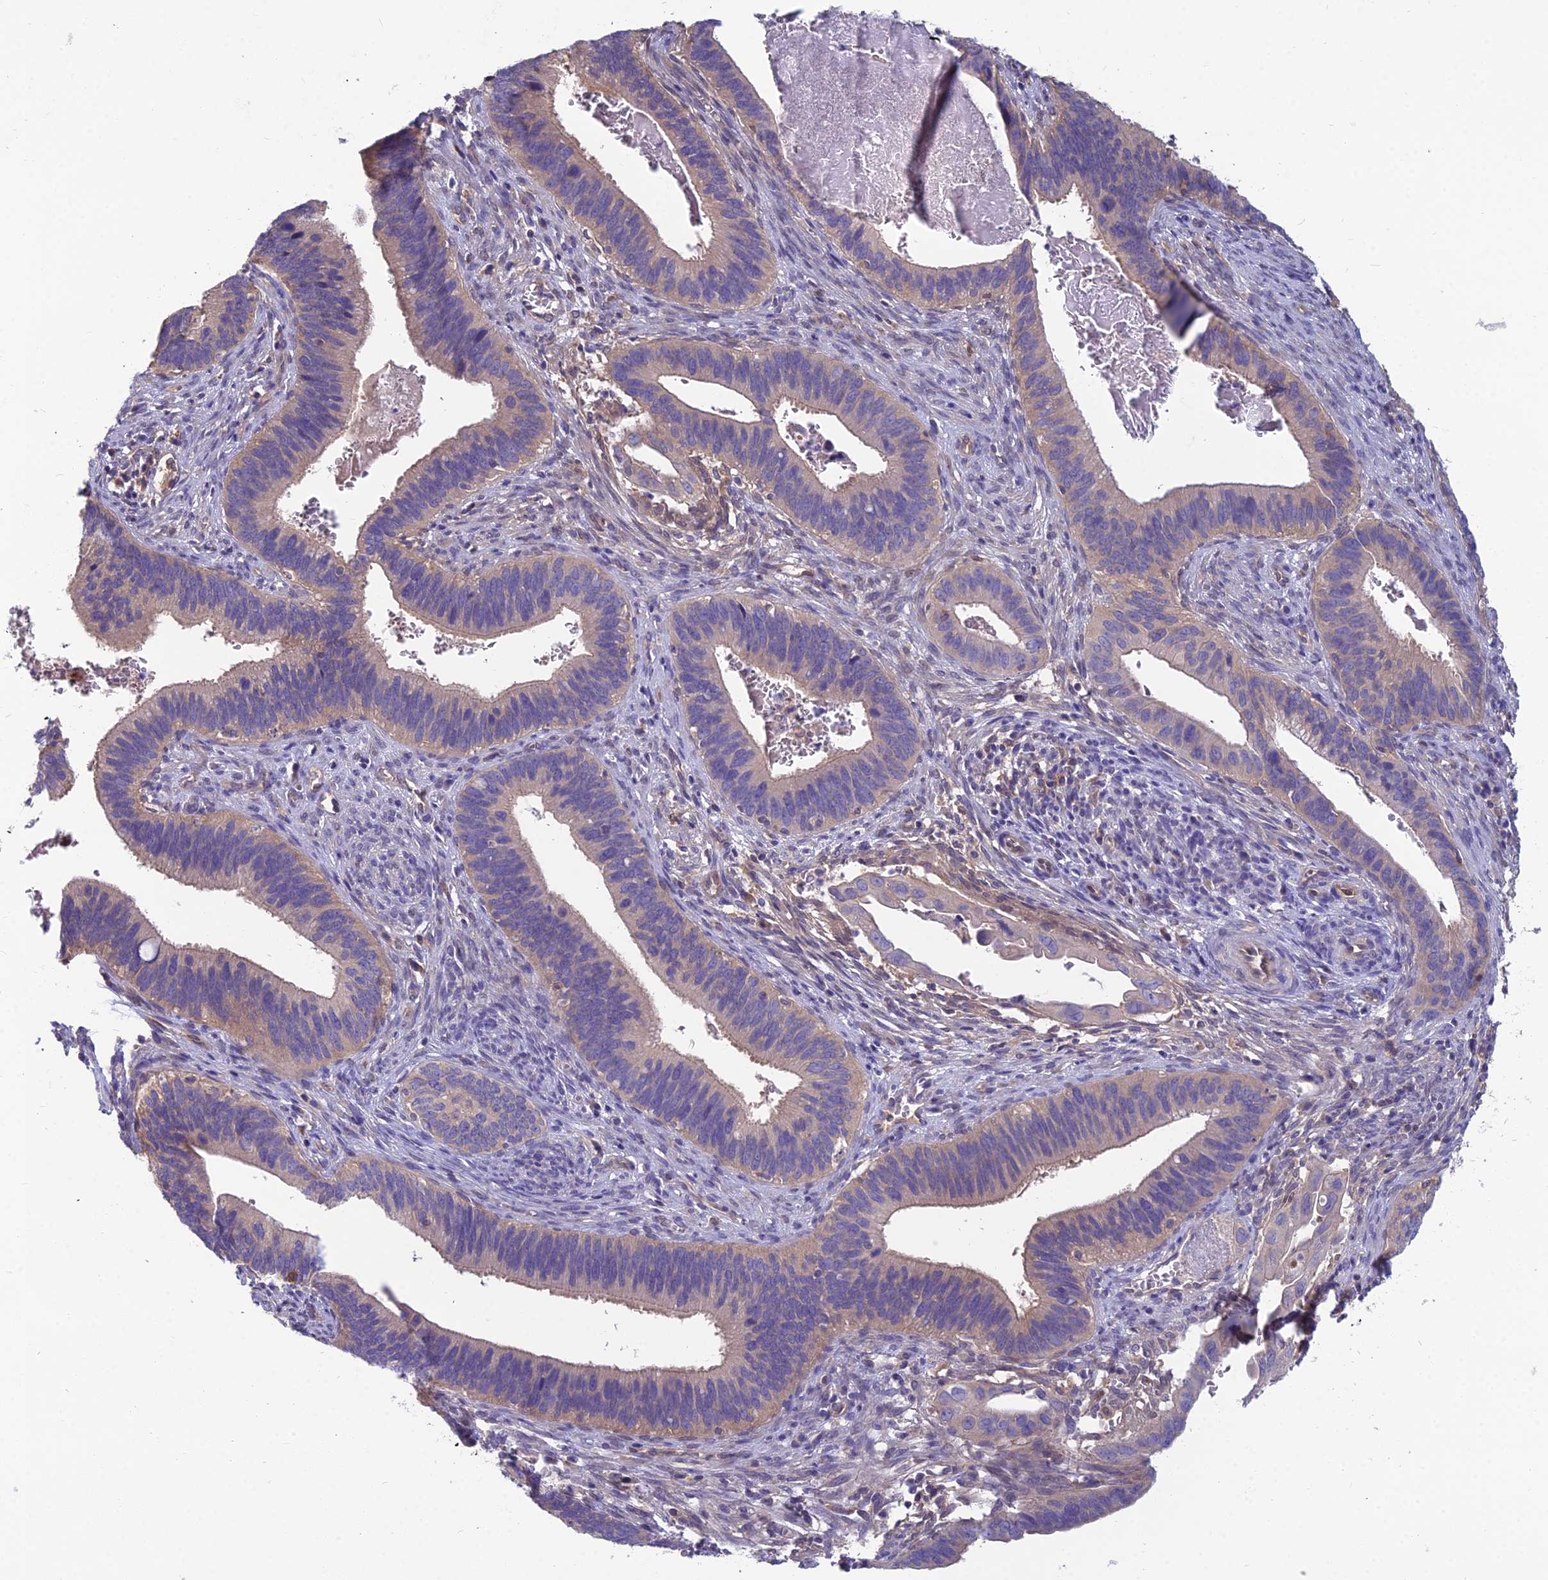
{"staining": {"intensity": "weak", "quantity": "25%-75%", "location": "cytoplasmic/membranous"}, "tissue": "cervical cancer", "cell_type": "Tumor cells", "image_type": "cancer", "snomed": [{"axis": "morphology", "description": "Adenocarcinoma, NOS"}, {"axis": "topography", "description": "Cervix"}], "caption": "Adenocarcinoma (cervical) tissue displays weak cytoplasmic/membranous staining in approximately 25%-75% of tumor cells", "gene": "MVD", "patient": {"sex": "female", "age": 42}}